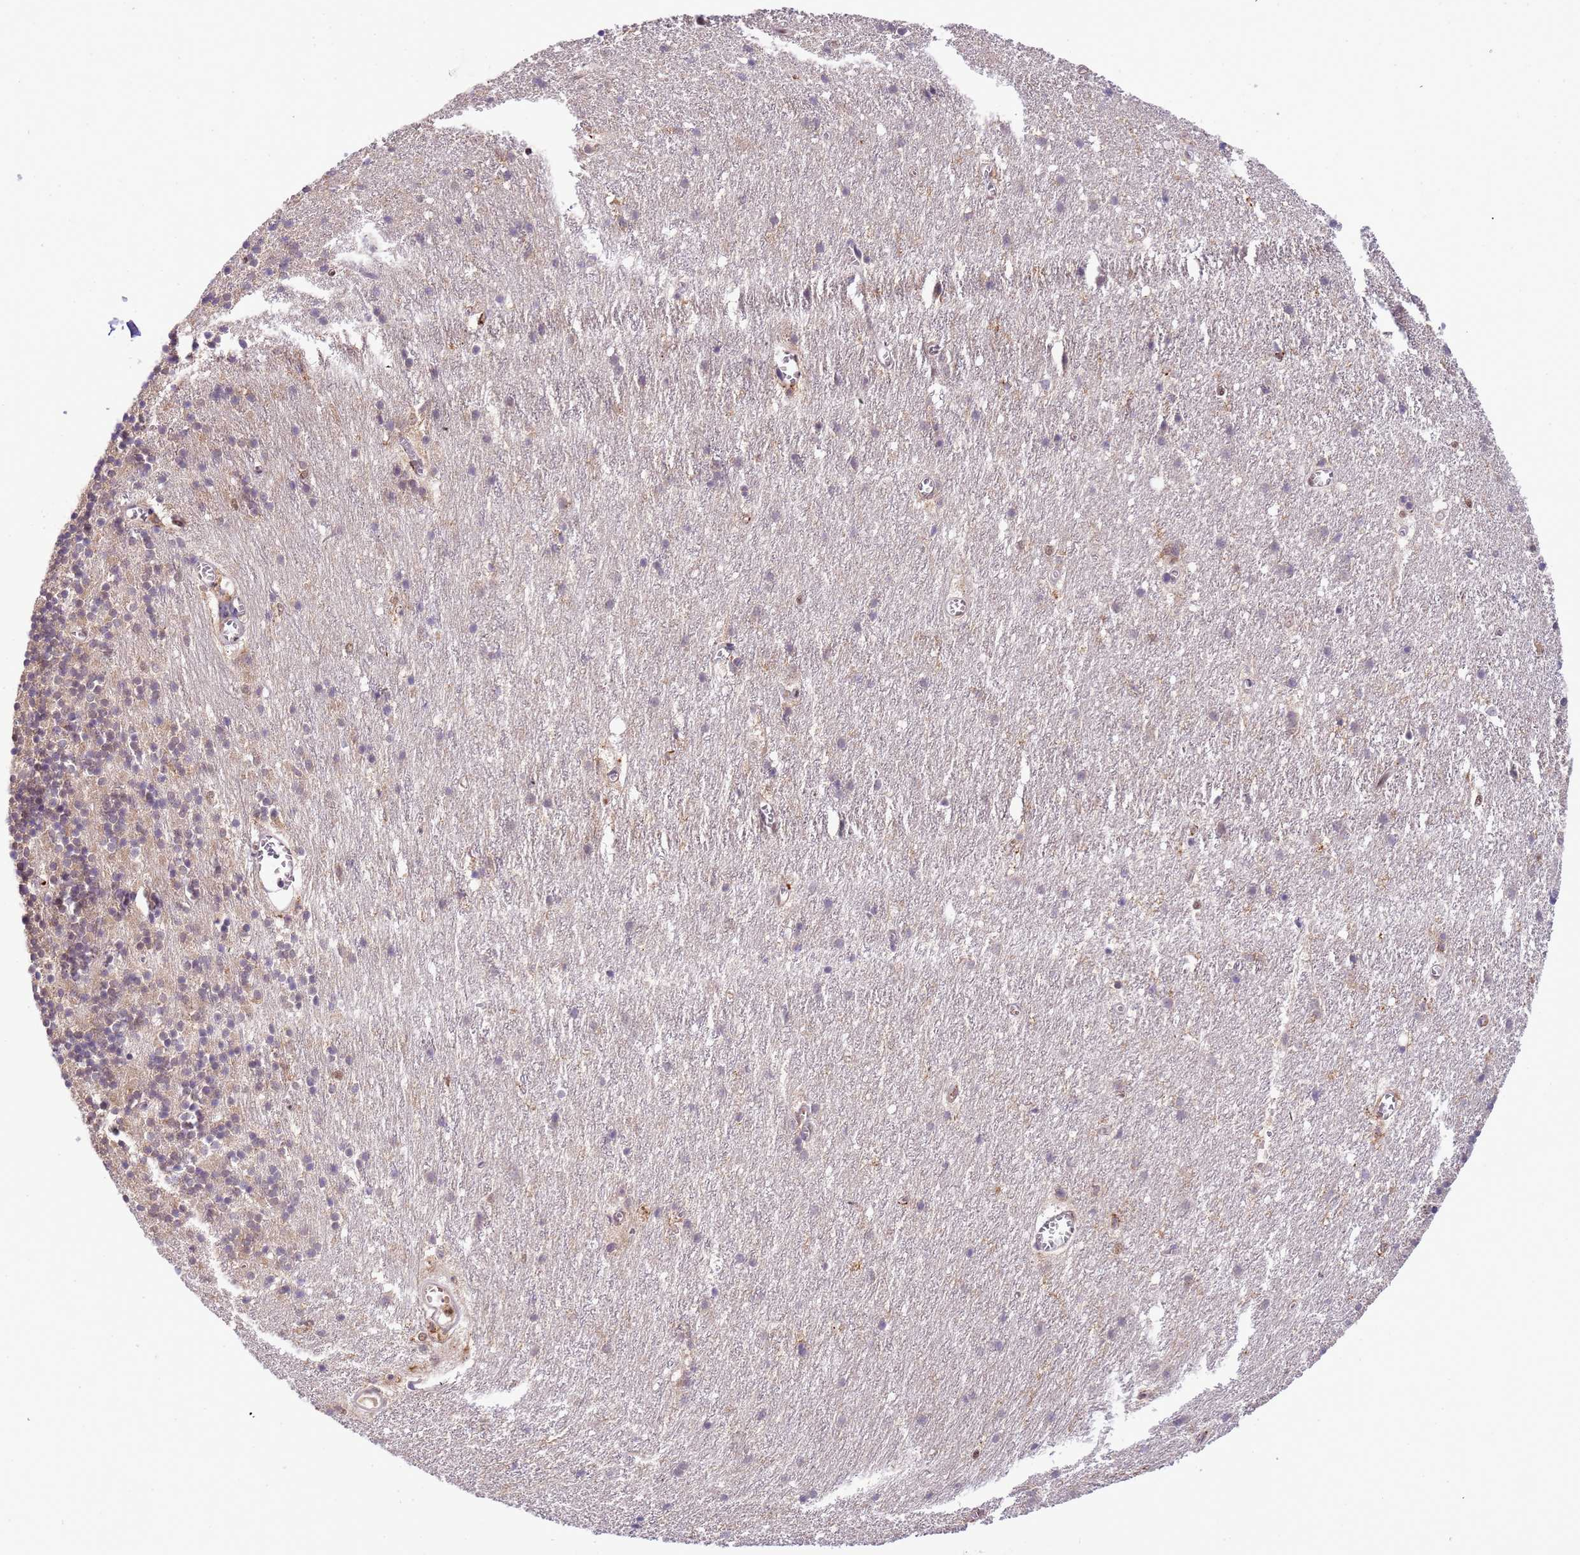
{"staining": {"intensity": "weak", "quantity": "25%-75%", "location": "cytoplasmic/membranous,nuclear"}, "tissue": "cerebellum", "cell_type": "Cells in granular layer", "image_type": "normal", "snomed": [{"axis": "morphology", "description": "Normal tissue, NOS"}, {"axis": "topography", "description": "Cerebellum"}], "caption": "A low amount of weak cytoplasmic/membranous,nuclear staining is seen in about 25%-75% of cells in granular layer in normal cerebellum.", "gene": "CD53", "patient": {"sex": "male", "age": 54}}